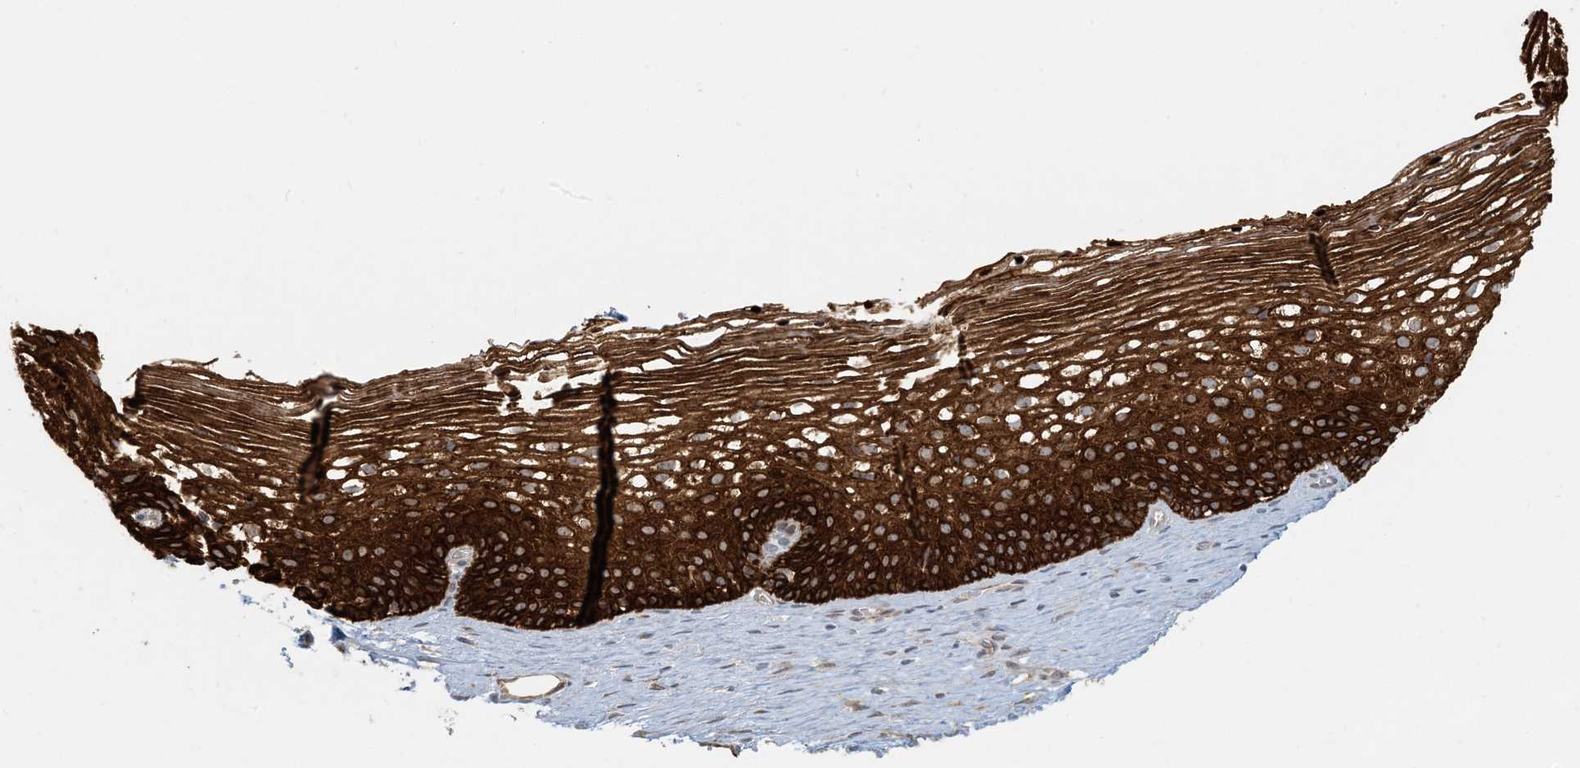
{"staining": {"intensity": "weak", "quantity": "<25%", "location": "cytoplasmic/membranous"}, "tissue": "cervix", "cell_type": "Glandular cells", "image_type": "normal", "snomed": [{"axis": "morphology", "description": "Normal tissue, NOS"}, {"axis": "topography", "description": "Cervix"}], "caption": "The micrograph reveals no significant expression in glandular cells of cervix.", "gene": "BCORL1", "patient": {"sex": "female", "age": 33}}